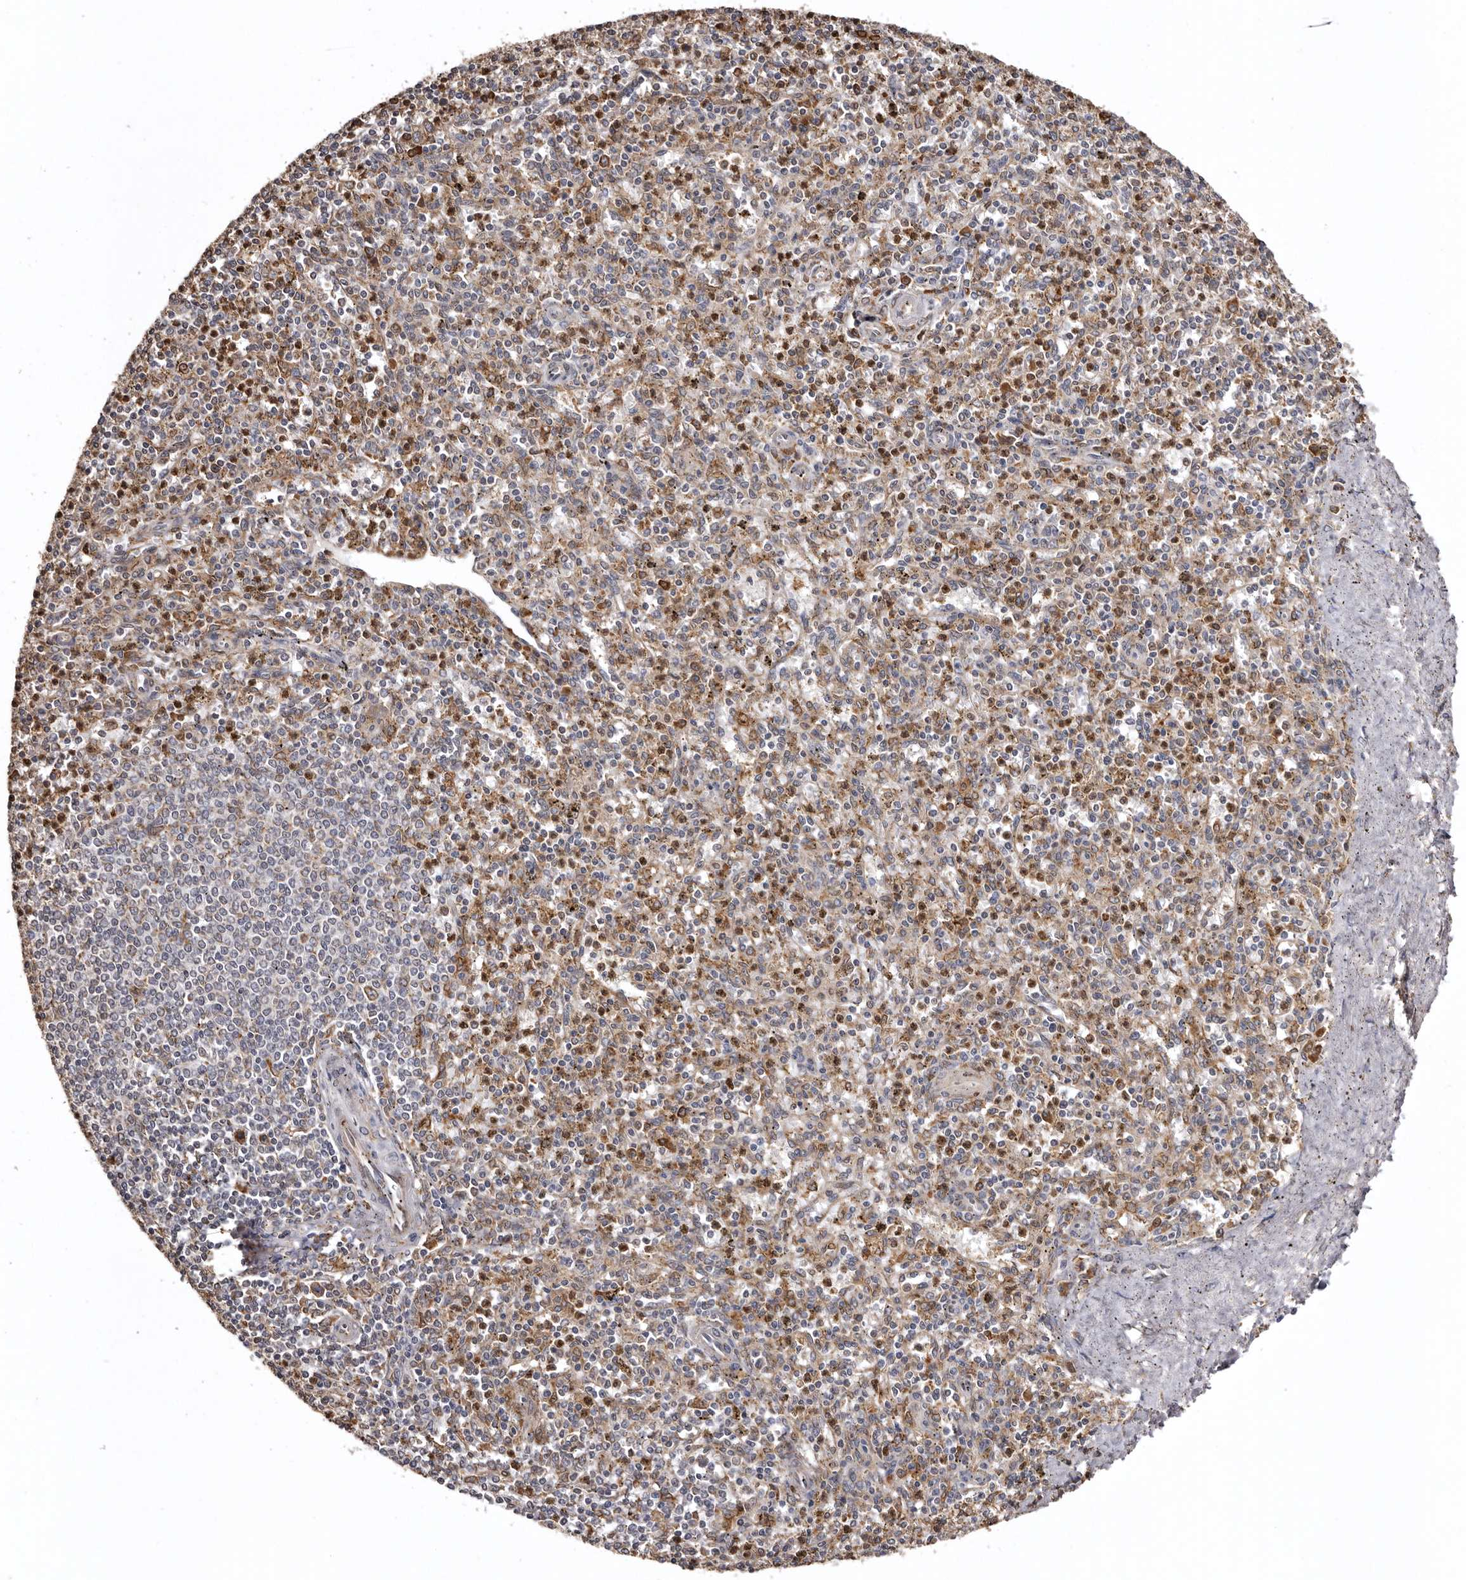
{"staining": {"intensity": "moderate", "quantity": "25%-75%", "location": "cytoplasmic/membranous,nuclear"}, "tissue": "spleen", "cell_type": "Cells in red pulp", "image_type": "normal", "snomed": [{"axis": "morphology", "description": "Normal tissue, NOS"}, {"axis": "topography", "description": "Spleen"}], "caption": "Immunohistochemistry (IHC) (DAB) staining of benign spleen reveals moderate cytoplasmic/membranous,nuclear protein expression in about 25%-75% of cells in red pulp.", "gene": "INKA2", "patient": {"sex": "male", "age": 72}}